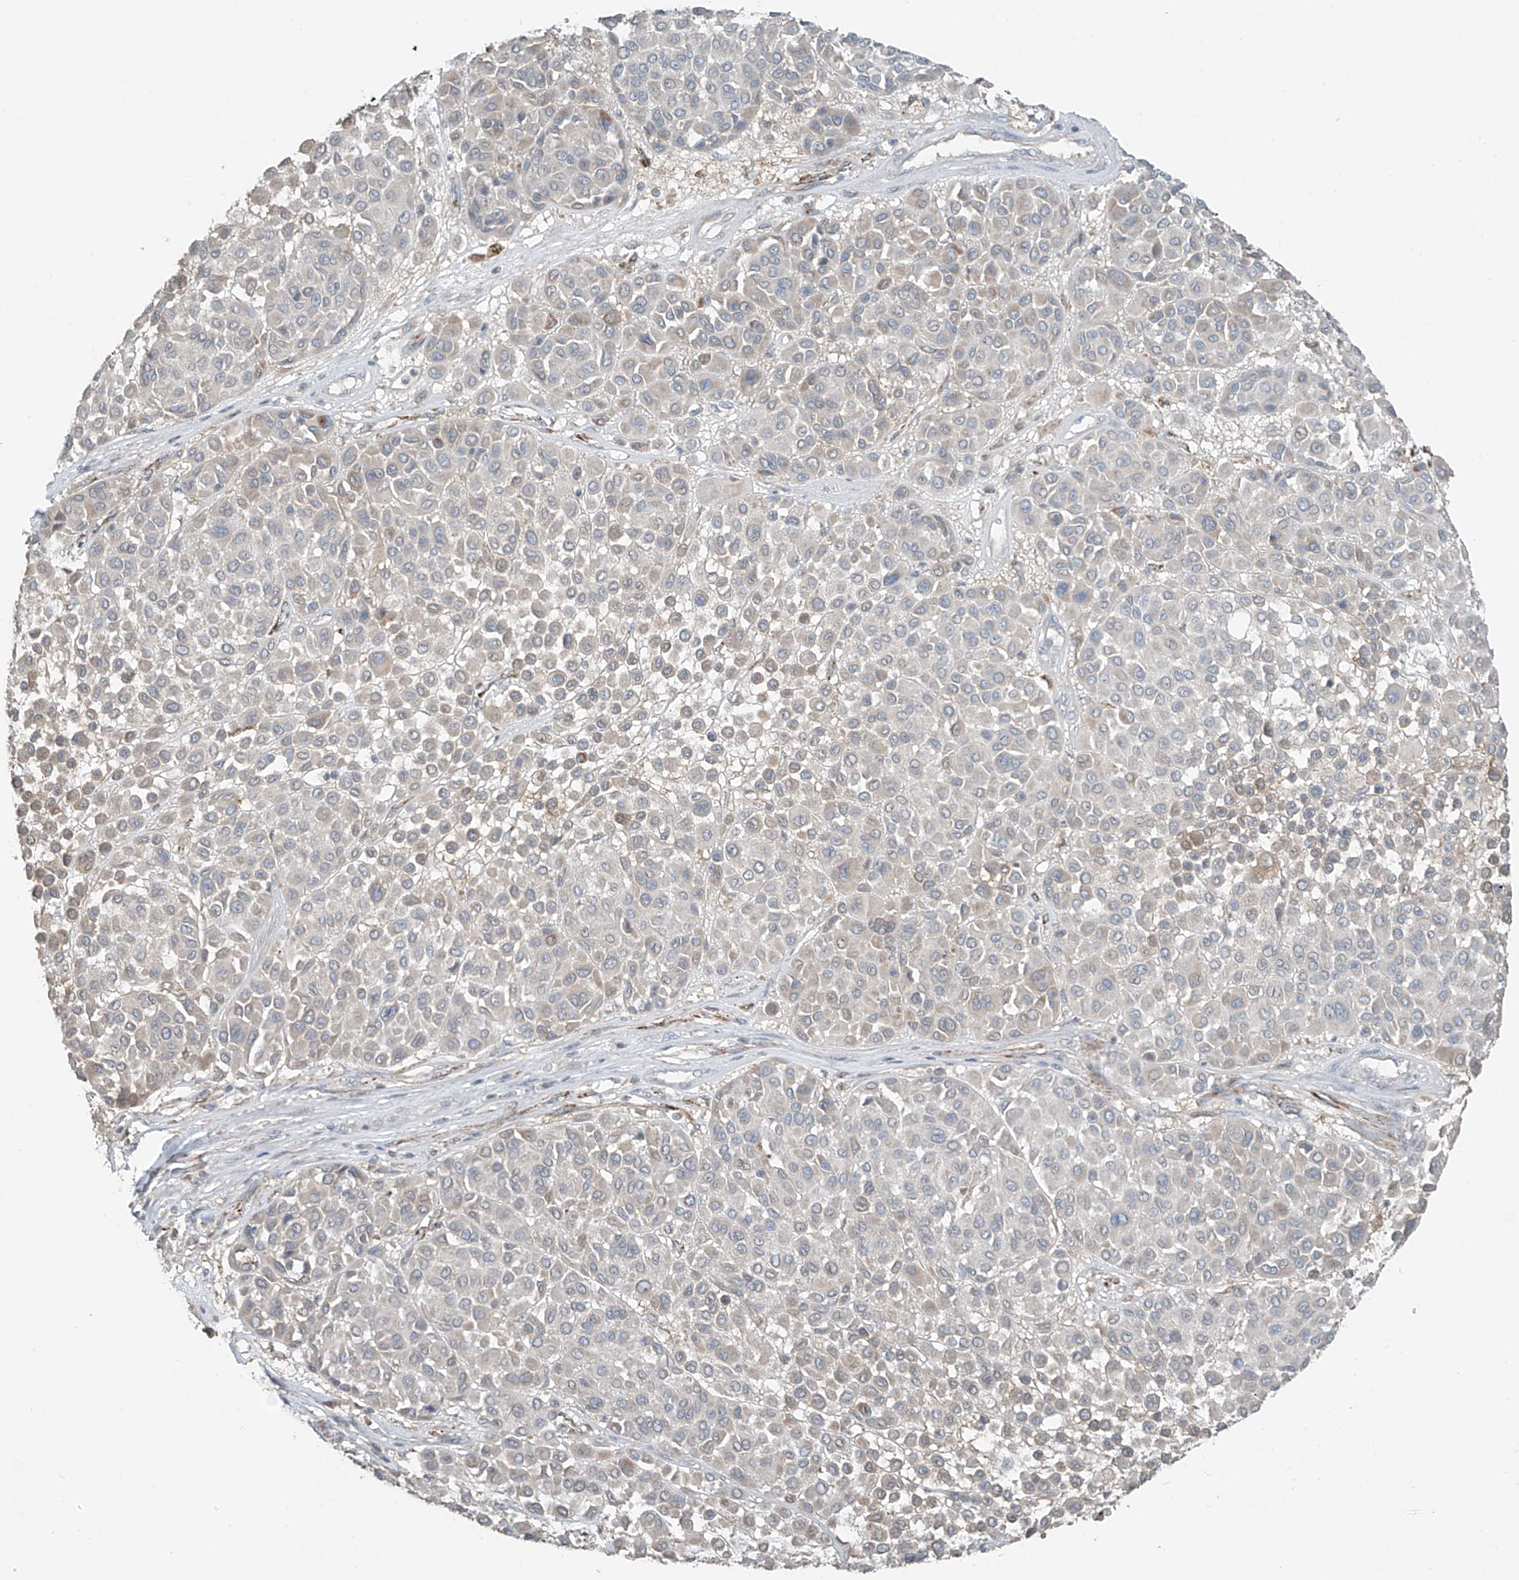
{"staining": {"intensity": "negative", "quantity": "none", "location": "none"}, "tissue": "melanoma", "cell_type": "Tumor cells", "image_type": "cancer", "snomed": [{"axis": "morphology", "description": "Malignant melanoma, Metastatic site"}, {"axis": "topography", "description": "Soft tissue"}], "caption": "Histopathology image shows no protein positivity in tumor cells of malignant melanoma (metastatic site) tissue.", "gene": "HOXA11", "patient": {"sex": "male", "age": 41}}